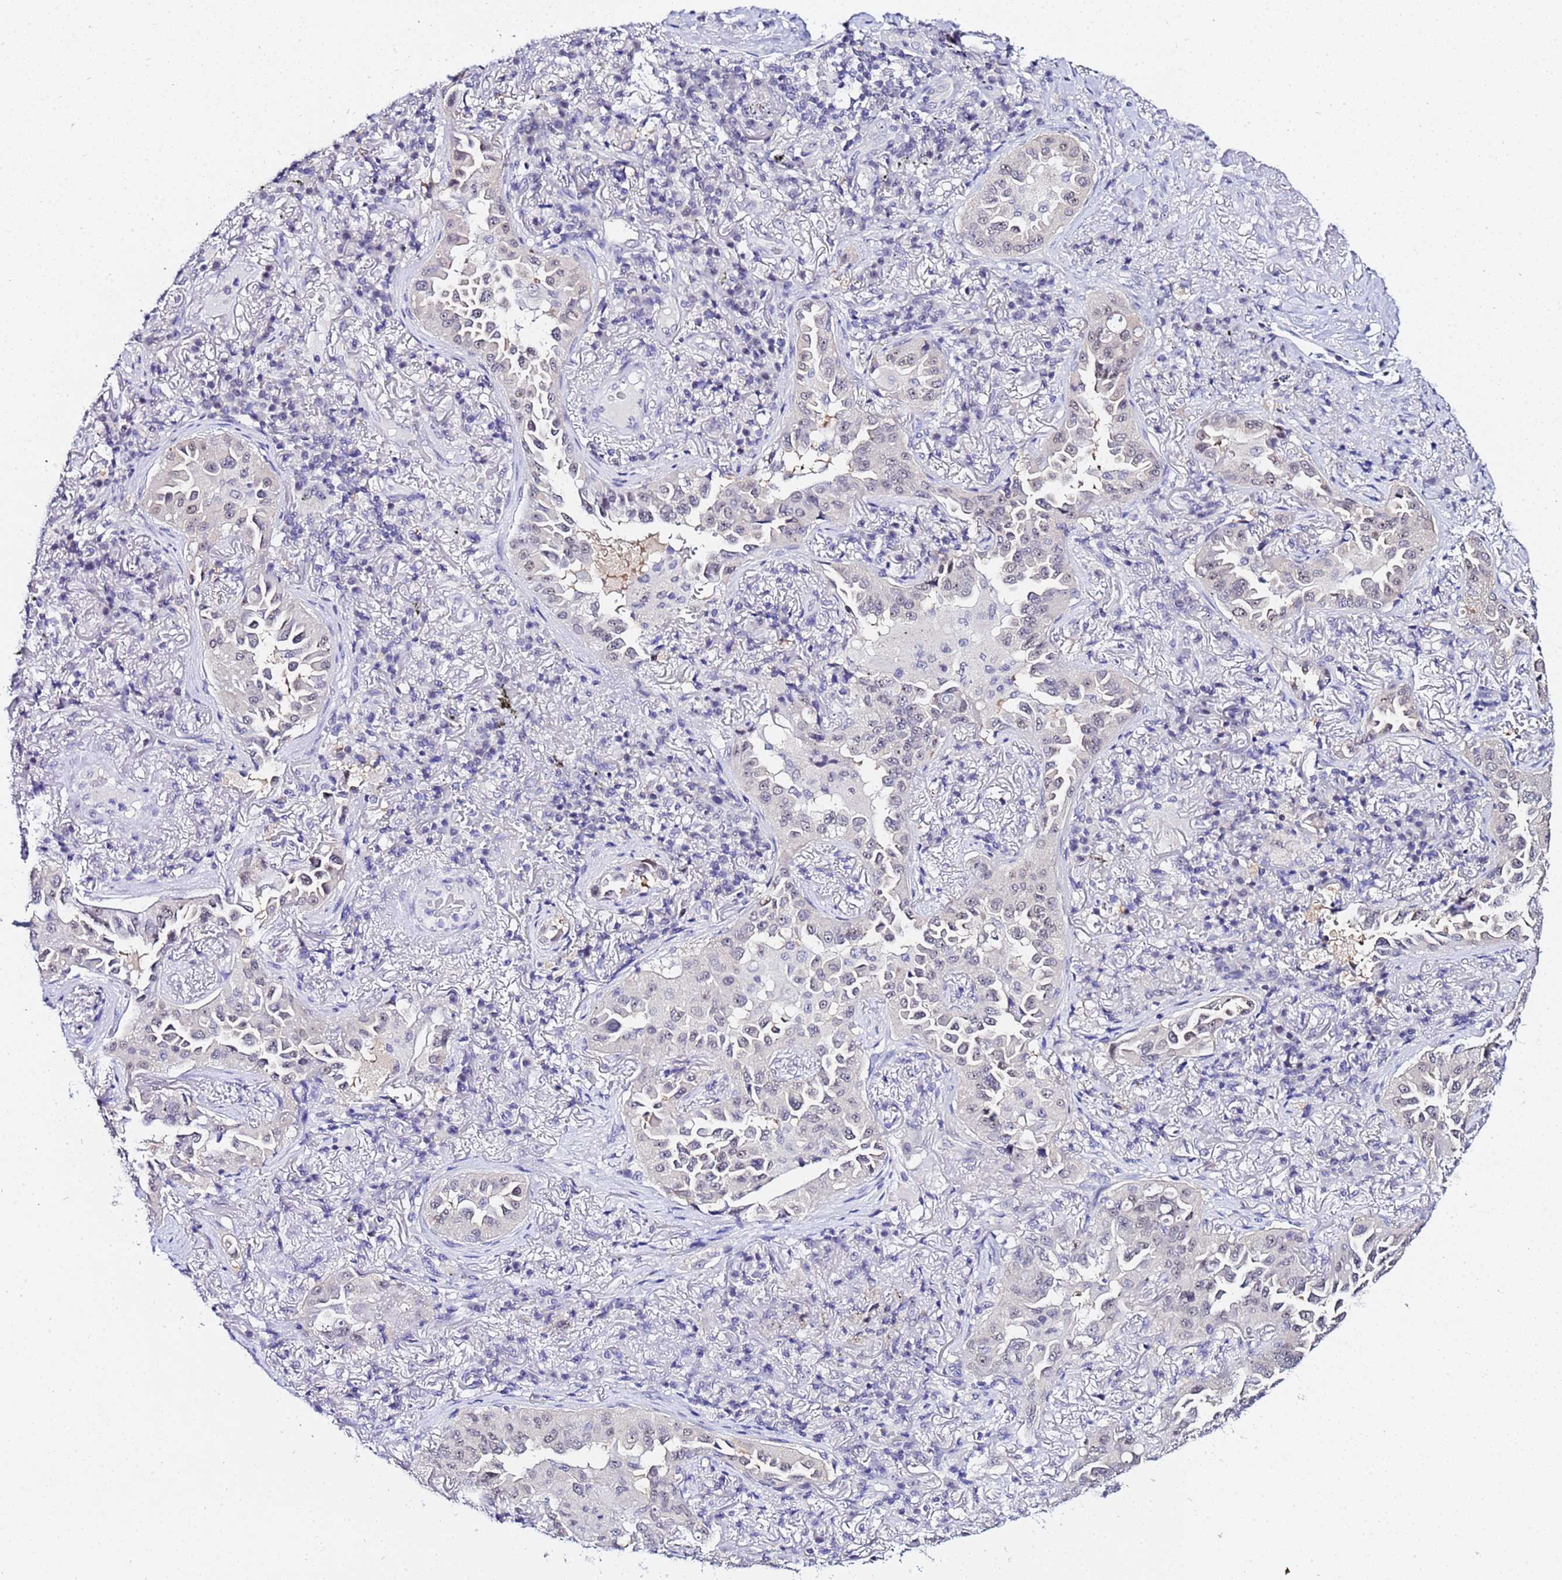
{"staining": {"intensity": "weak", "quantity": "<25%", "location": "nuclear"}, "tissue": "lung cancer", "cell_type": "Tumor cells", "image_type": "cancer", "snomed": [{"axis": "morphology", "description": "Adenocarcinoma, NOS"}, {"axis": "topography", "description": "Lung"}], "caption": "Immunohistochemical staining of lung adenocarcinoma reveals no significant staining in tumor cells. Brightfield microscopy of IHC stained with DAB (brown) and hematoxylin (blue), captured at high magnification.", "gene": "ACTL6B", "patient": {"sex": "female", "age": 69}}